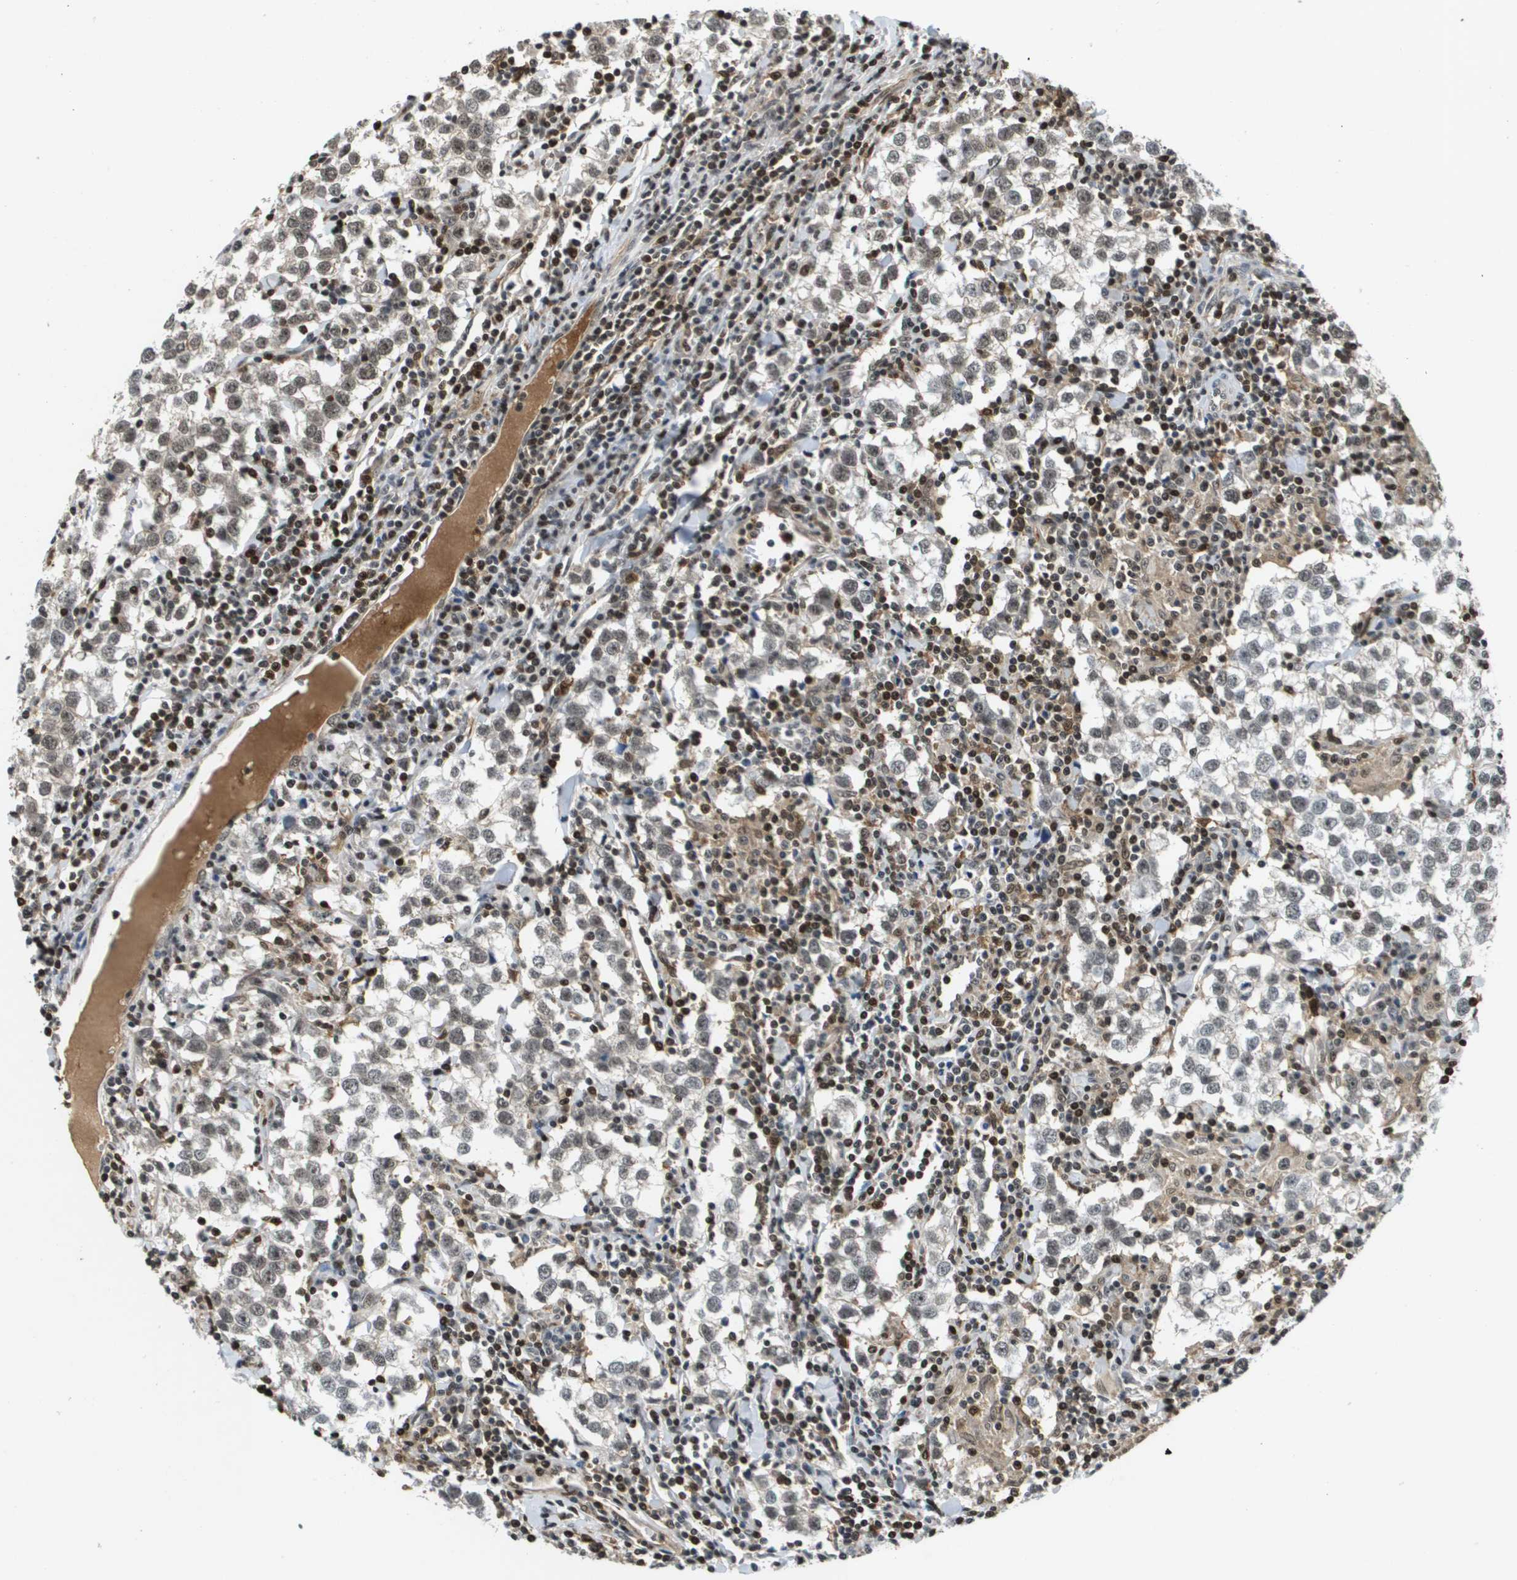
{"staining": {"intensity": "weak", "quantity": ">75%", "location": "nuclear"}, "tissue": "testis cancer", "cell_type": "Tumor cells", "image_type": "cancer", "snomed": [{"axis": "morphology", "description": "Seminoma, NOS"}, {"axis": "morphology", "description": "Carcinoma, Embryonal, NOS"}, {"axis": "topography", "description": "Testis"}], "caption": "Tumor cells reveal low levels of weak nuclear staining in approximately >75% of cells in human testis cancer (embryonal carcinoma). Nuclei are stained in blue.", "gene": "EP400", "patient": {"sex": "male", "age": 36}}